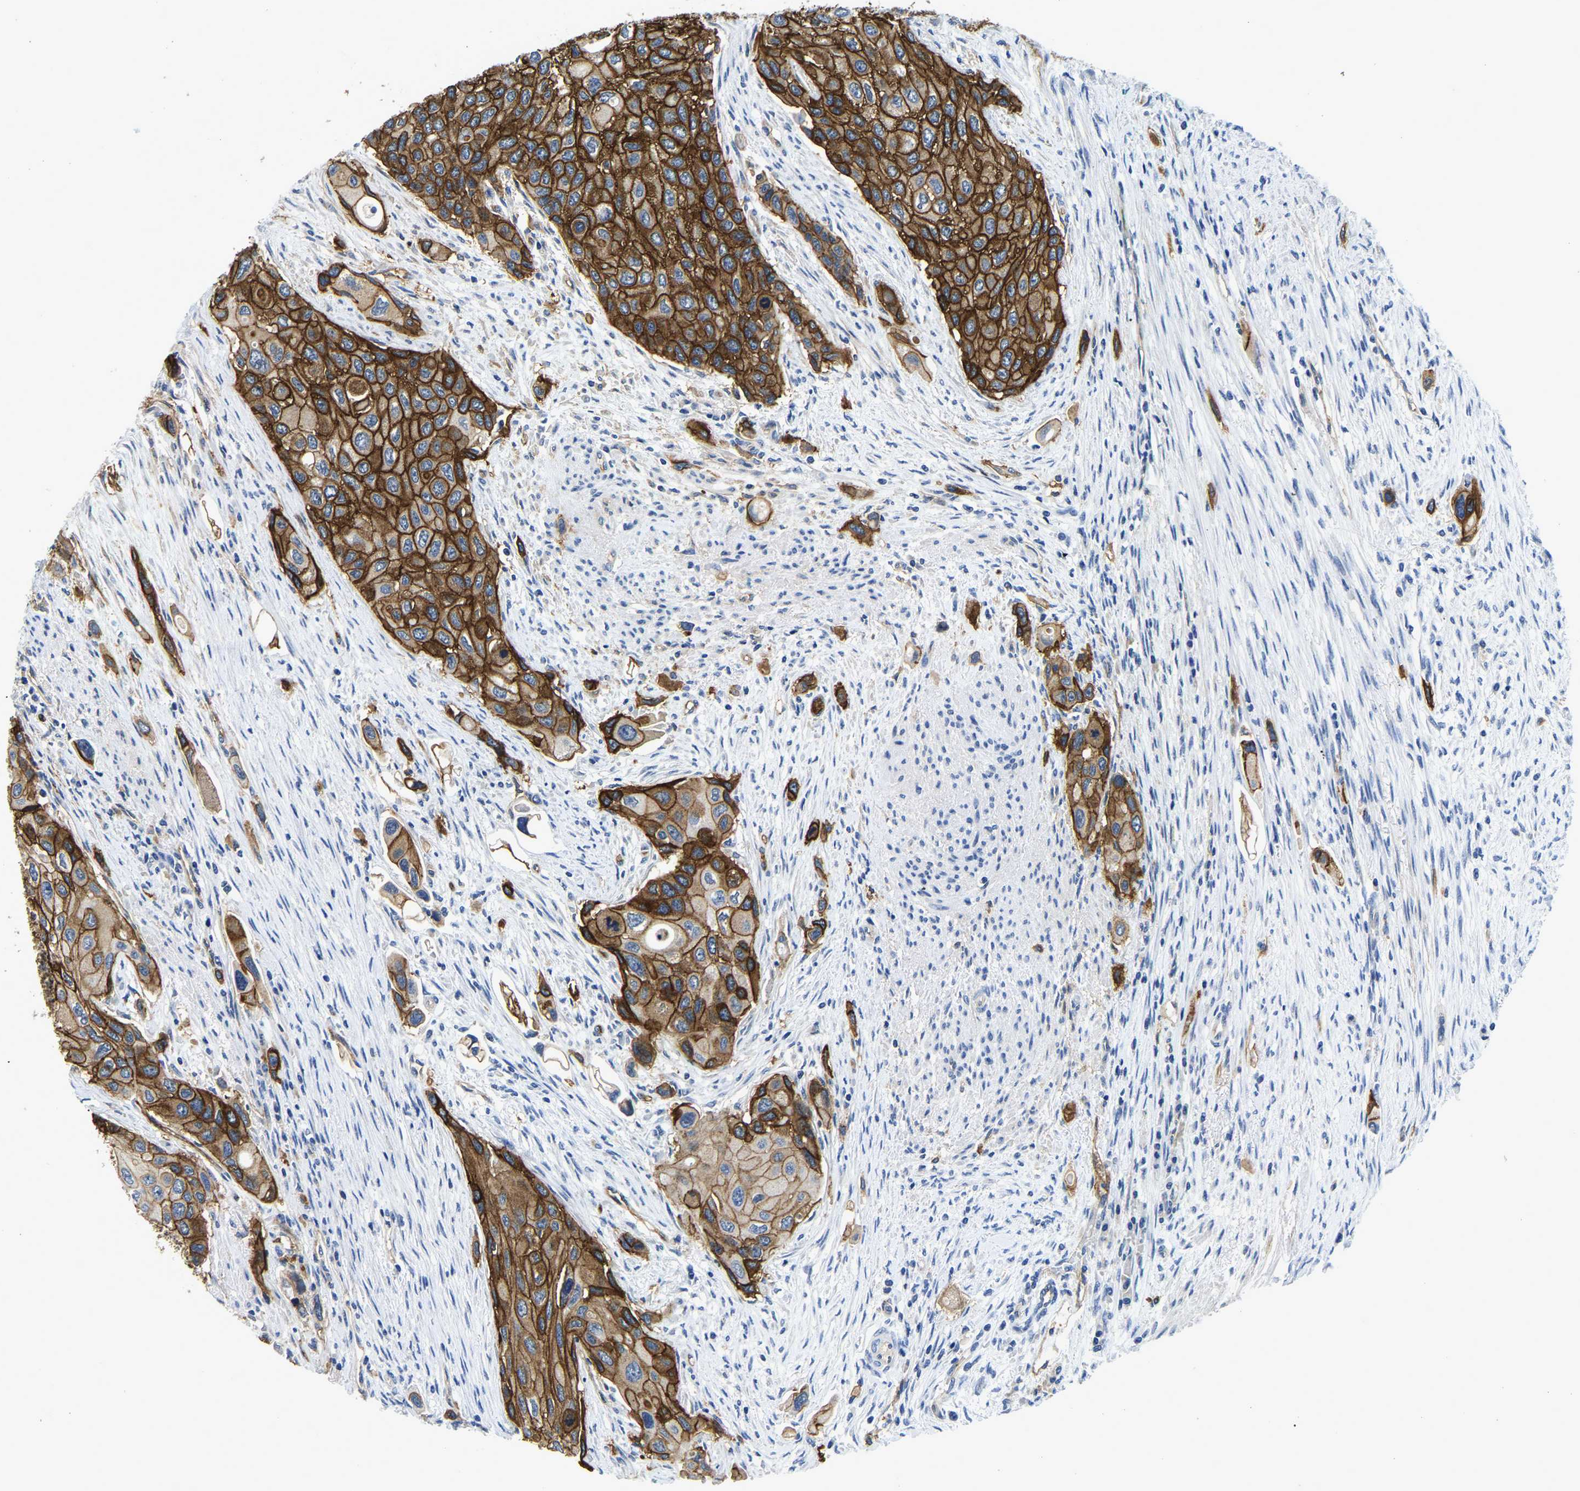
{"staining": {"intensity": "strong", "quantity": ">75%", "location": "cytoplasmic/membranous"}, "tissue": "urothelial cancer", "cell_type": "Tumor cells", "image_type": "cancer", "snomed": [{"axis": "morphology", "description": "Urothelial carcinoma, High grade"}, {"axis": "topography", "description": "Urinary bladder"}], "caption": "A high-resolution histopathology image shows immunohistochemistry staining of urothelial cancer, which exhibits strong cytoplasmic/membranous expression in approximately >75% of tumor cells.", "gene": "ITGA2", "patient": {"sex": "female", "age": 56}}